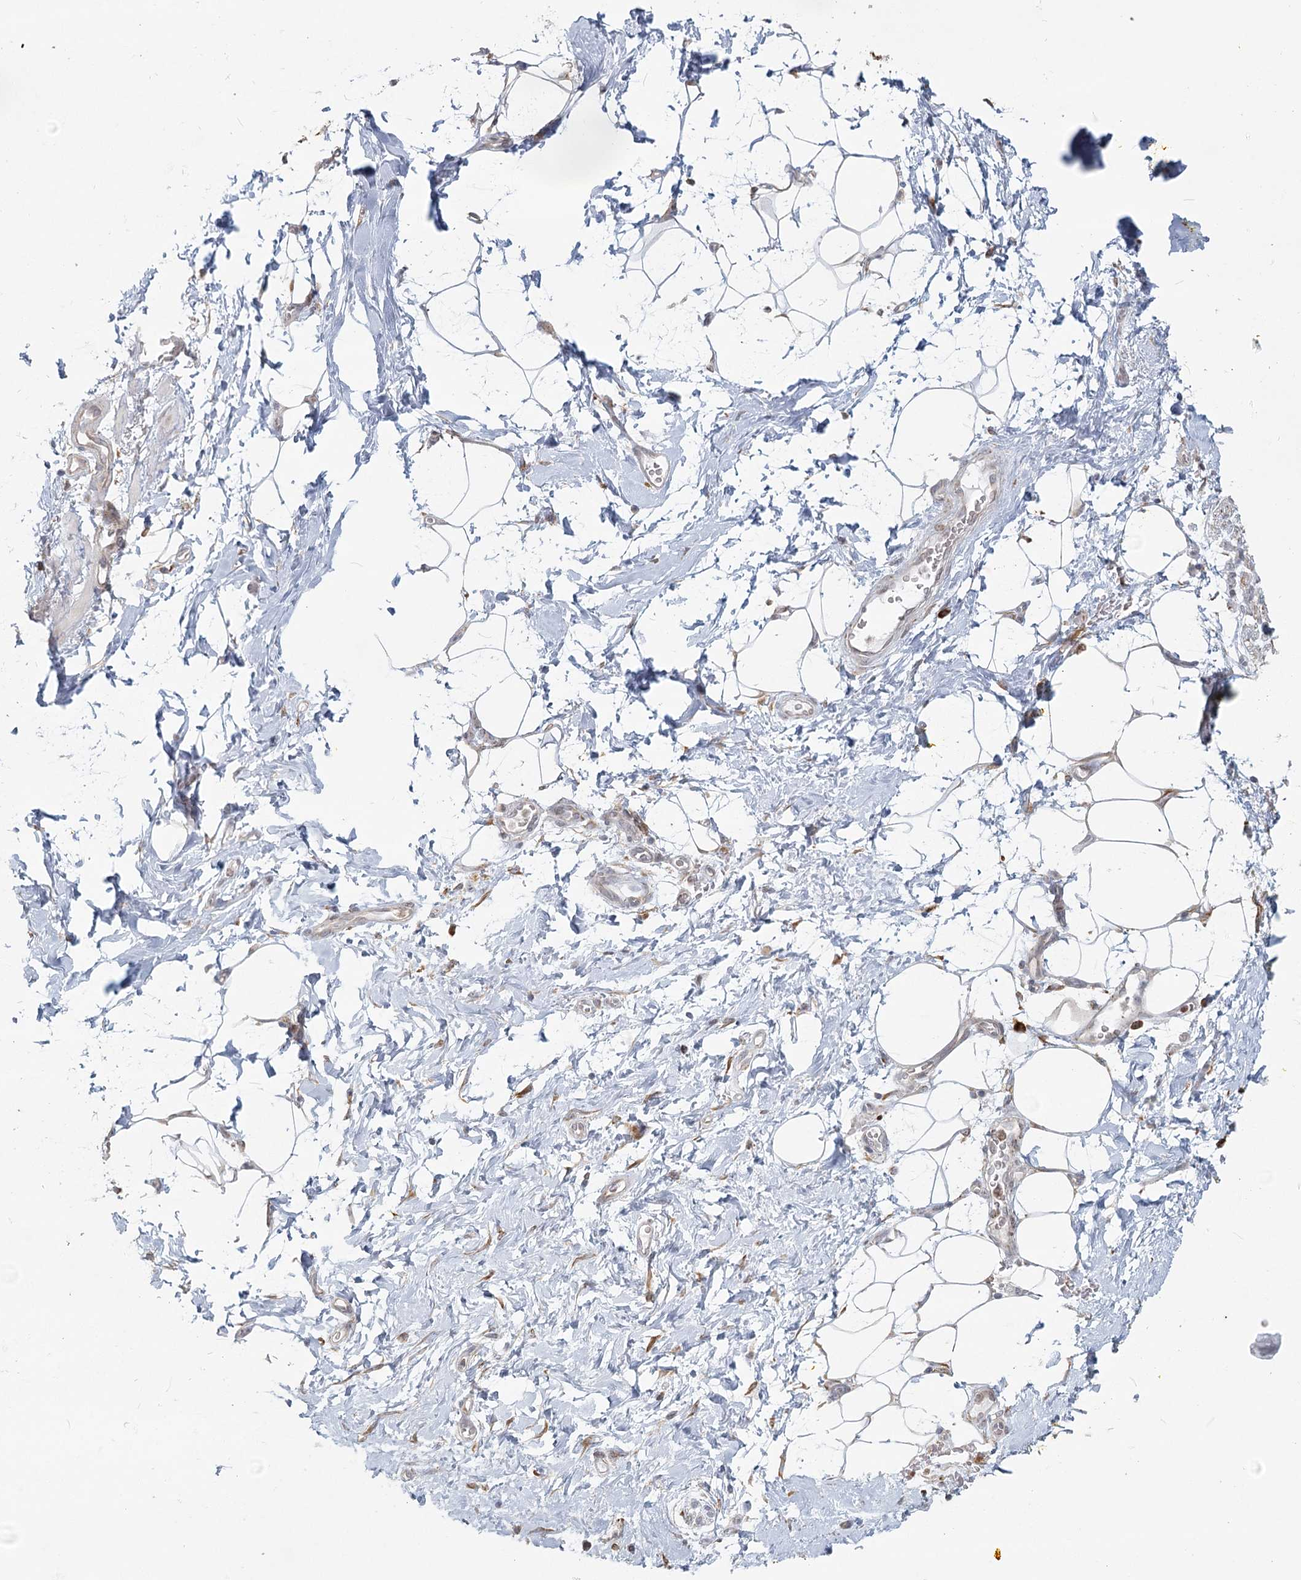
{"staining": {"intensity": "weak", "quantity": "25%-75%", "location": "cytoplasmic/membranous"}, "tissue": "adipose tissue", "cell_type": "Adipocytes", "image_type": "normal", "snomed": [{"axis": "morphology", "description": "Normal tissue, NOS"}, {"axis": "morphology", "description": "Adenocarcinoma, NOS"}, {"axis": "topography", "description": "Pancreas"}, {"axis": "topography", "description": "Peripheral nerve tissue"}], "caption": "There is low levels of weak cytoplasmic/membranous expression in adipocytes of benign adipose tissue, as demonstrated by immunohistochemical staining (brown color).", "gene": "LACTB", "patient": {"sex": "male", "age": 59}}